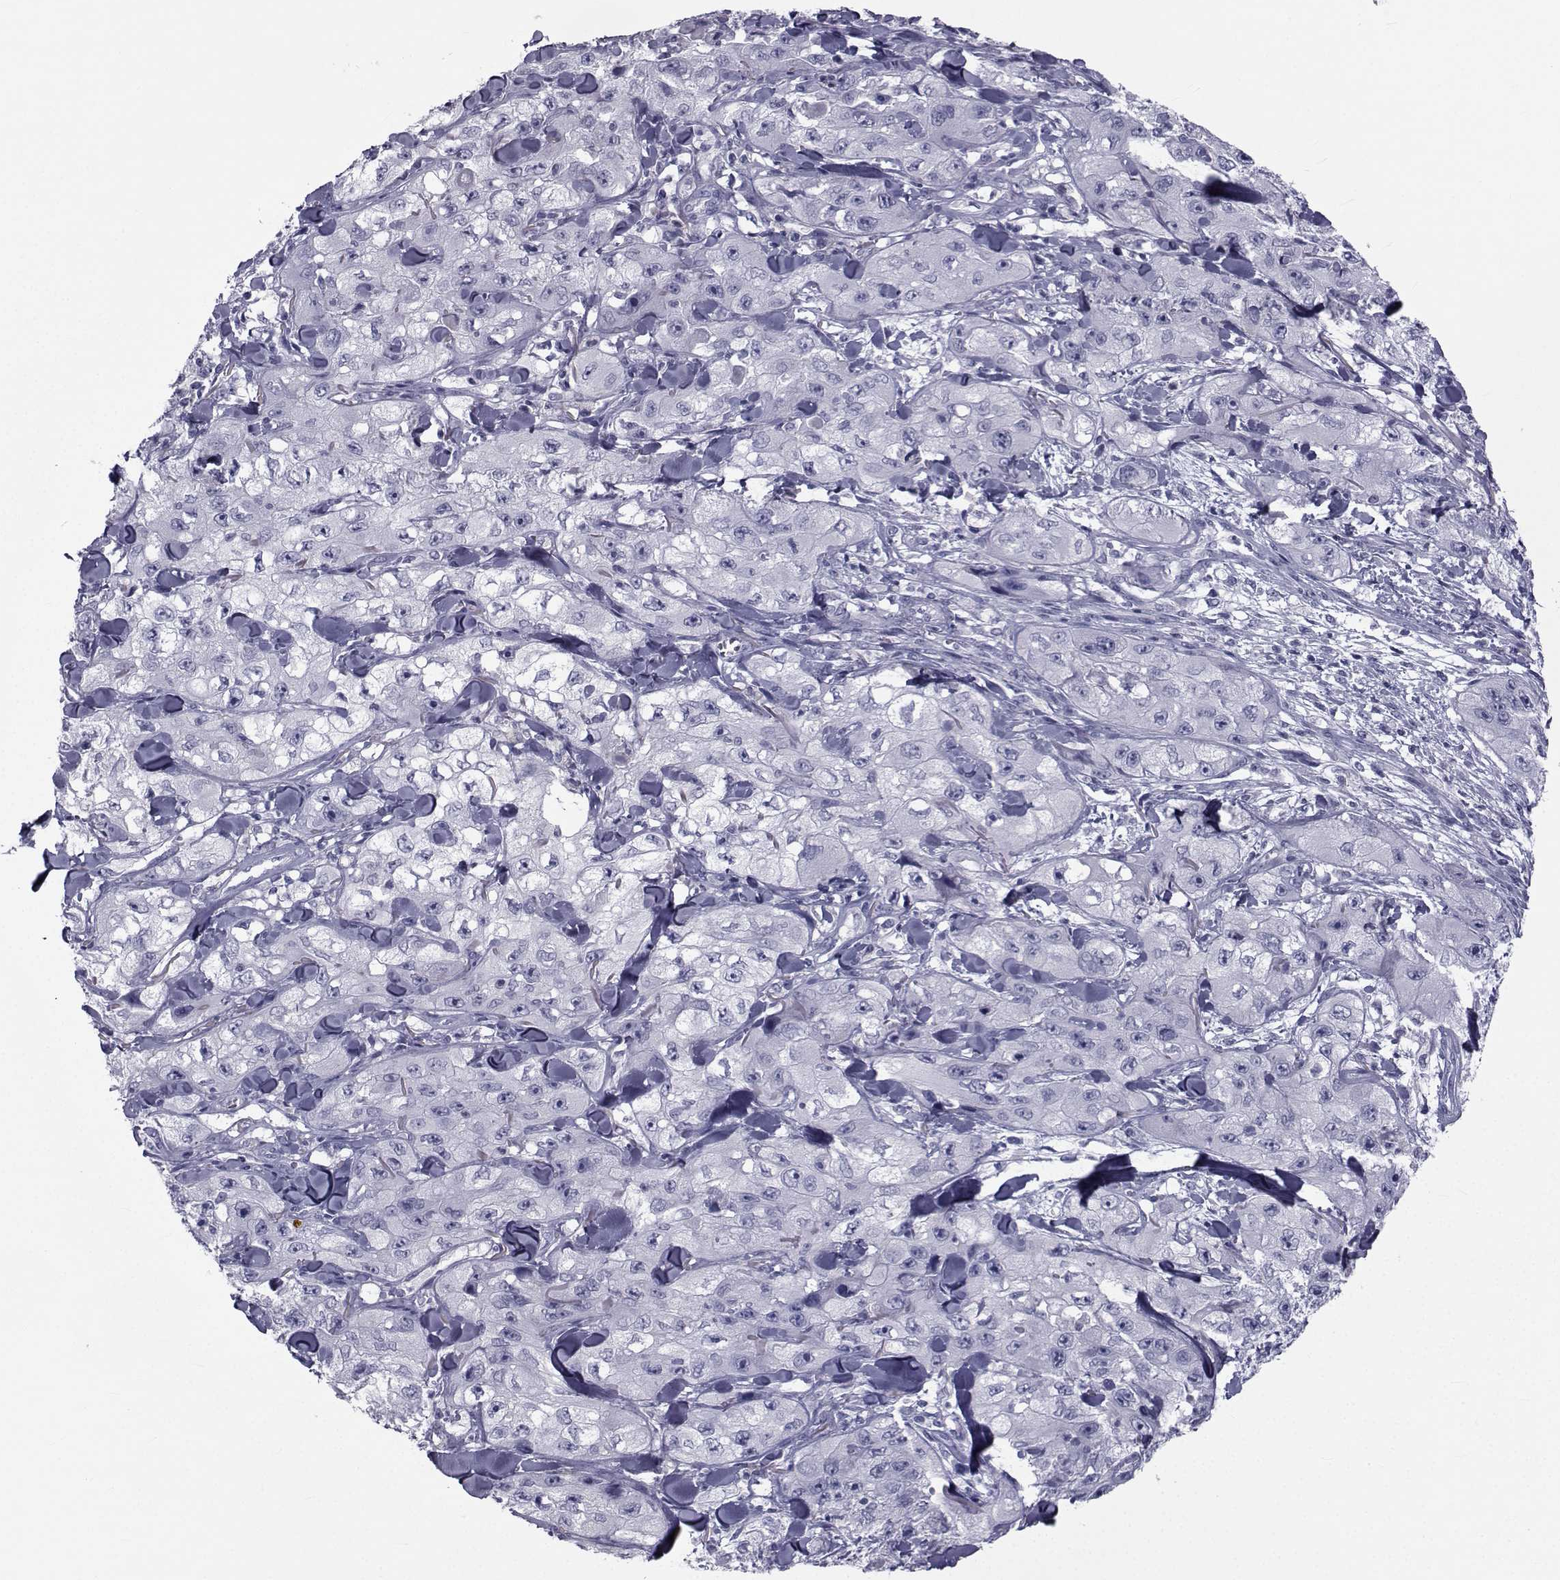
{"staining": {"intensity": "negative", "quantity": "none", "location": "none"}, "tissue": "skin cancer", "cell_type": "Tumor cells", "image_type": "cancer", "snomed": [{"axis": "morphology", "description": "Squamous cell carcinoma, NOS"}, {"axis": "topography", "description": "Skin"}, {"axis": "topography", "description": "Subcutis"}], "caption": "Immunohistochemistry (IHC) image of skin cancer (squamous cell carcinoma) stained for a protein (brown), which exhibits no expression in tumor cells.", "gene": "FDXR", "patient": {"sex": "male", "age": 73}}